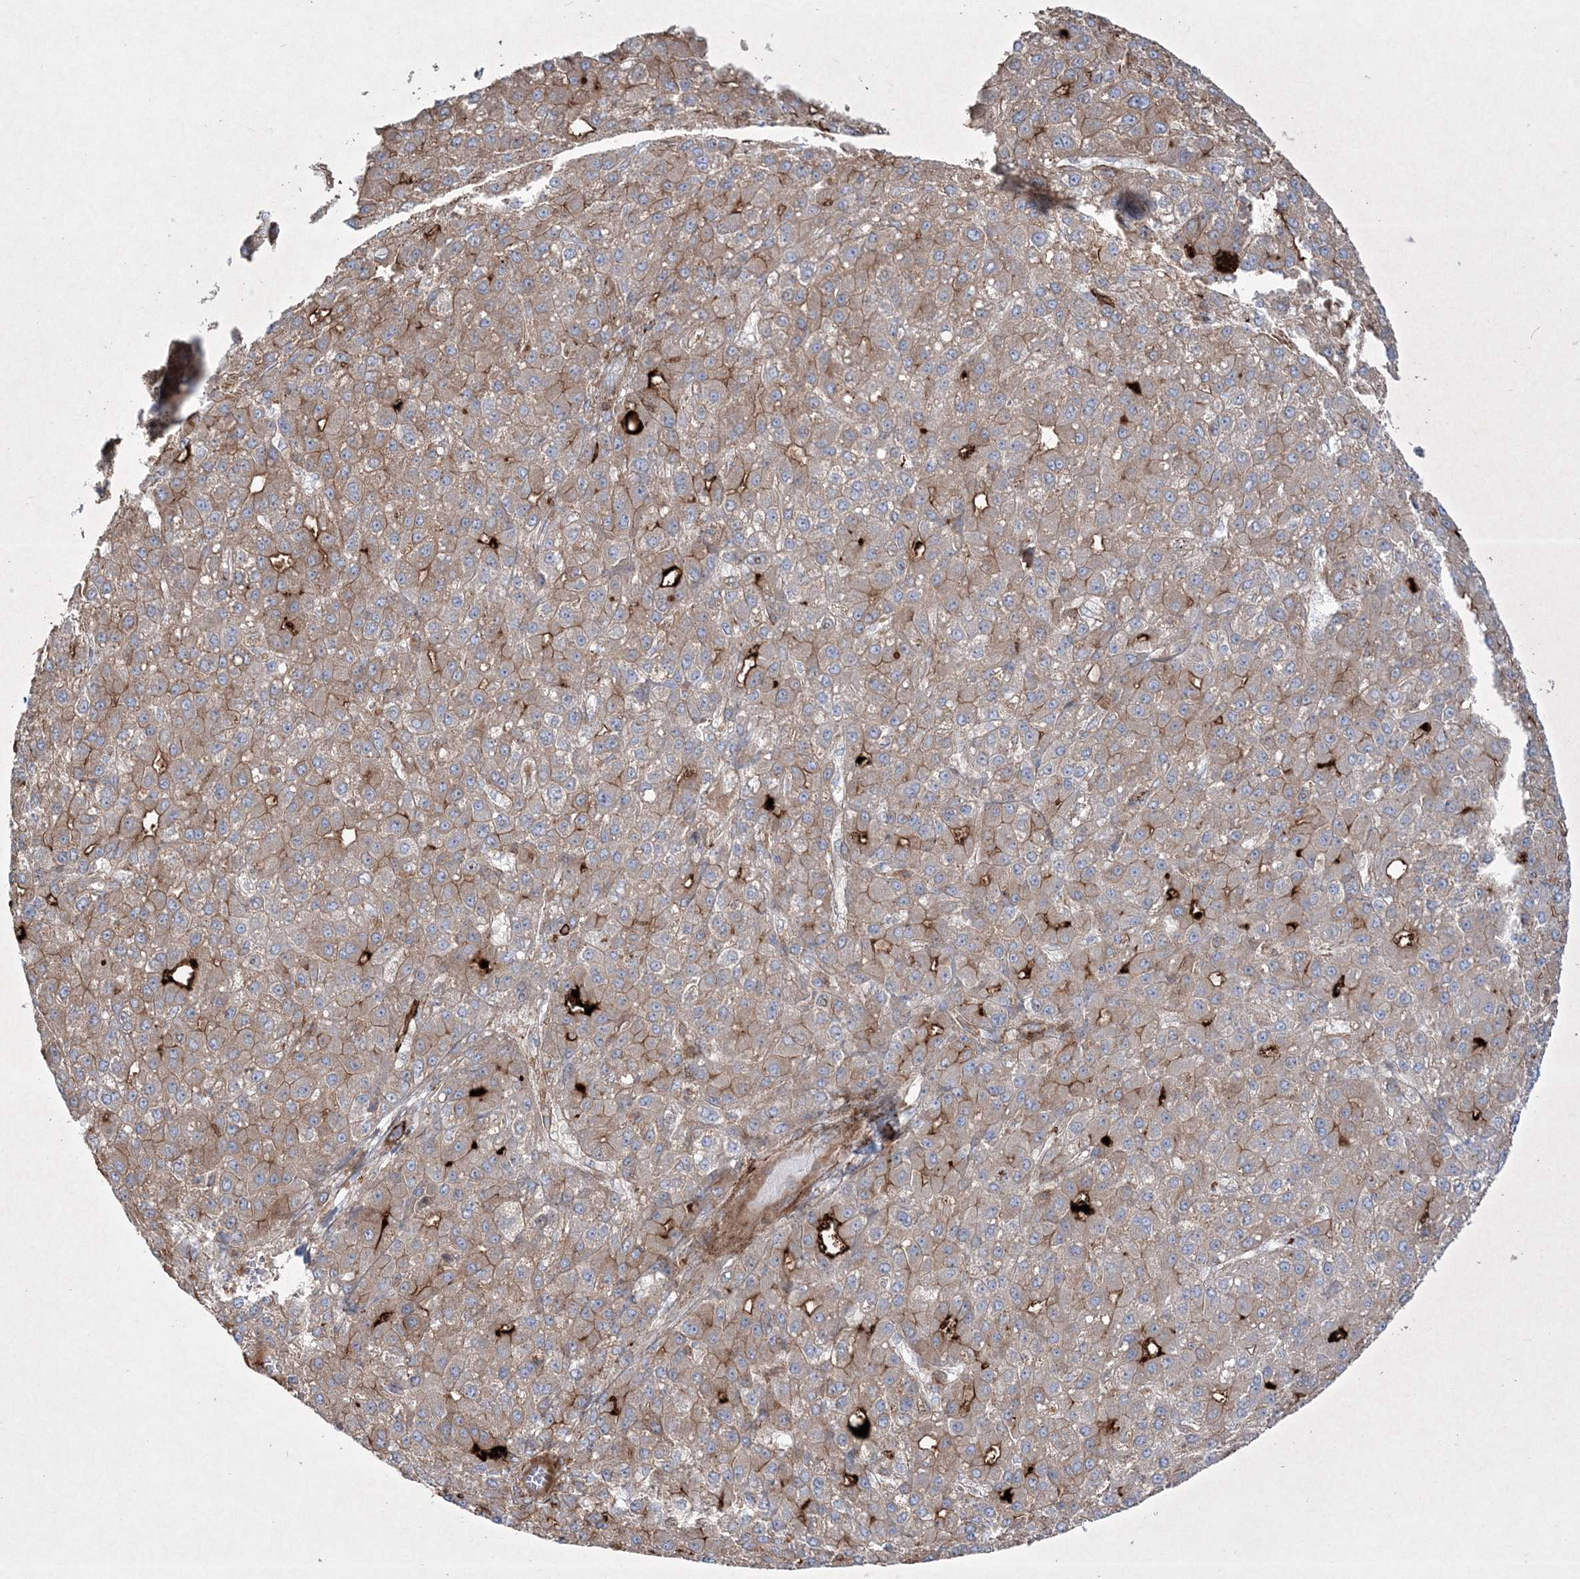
{"staining": {"intensity": "moderate", "quantity": "25%-75%", "location": "cytoplasmic/membranous"}, "tissue": "liver cancer", "cell_type": "Tumor cells", "image_type": "cancer", "snomed": [{"axis": "morphology", "description": "Carcinoma, Hepatocellular, NOS"}, {"axis": "topography", "description": "Liver"}], "caption": "An immunohistochemistry (IHC) photomicrograph of tumor tissue is shown. Protein staining in brown shows moderate cytoplasmic/membranous positivity in liver hepatocellular carcinoma within tumor cells.", "gene": "RICTOR", "patient": {"sex": "male", "age": 67}}